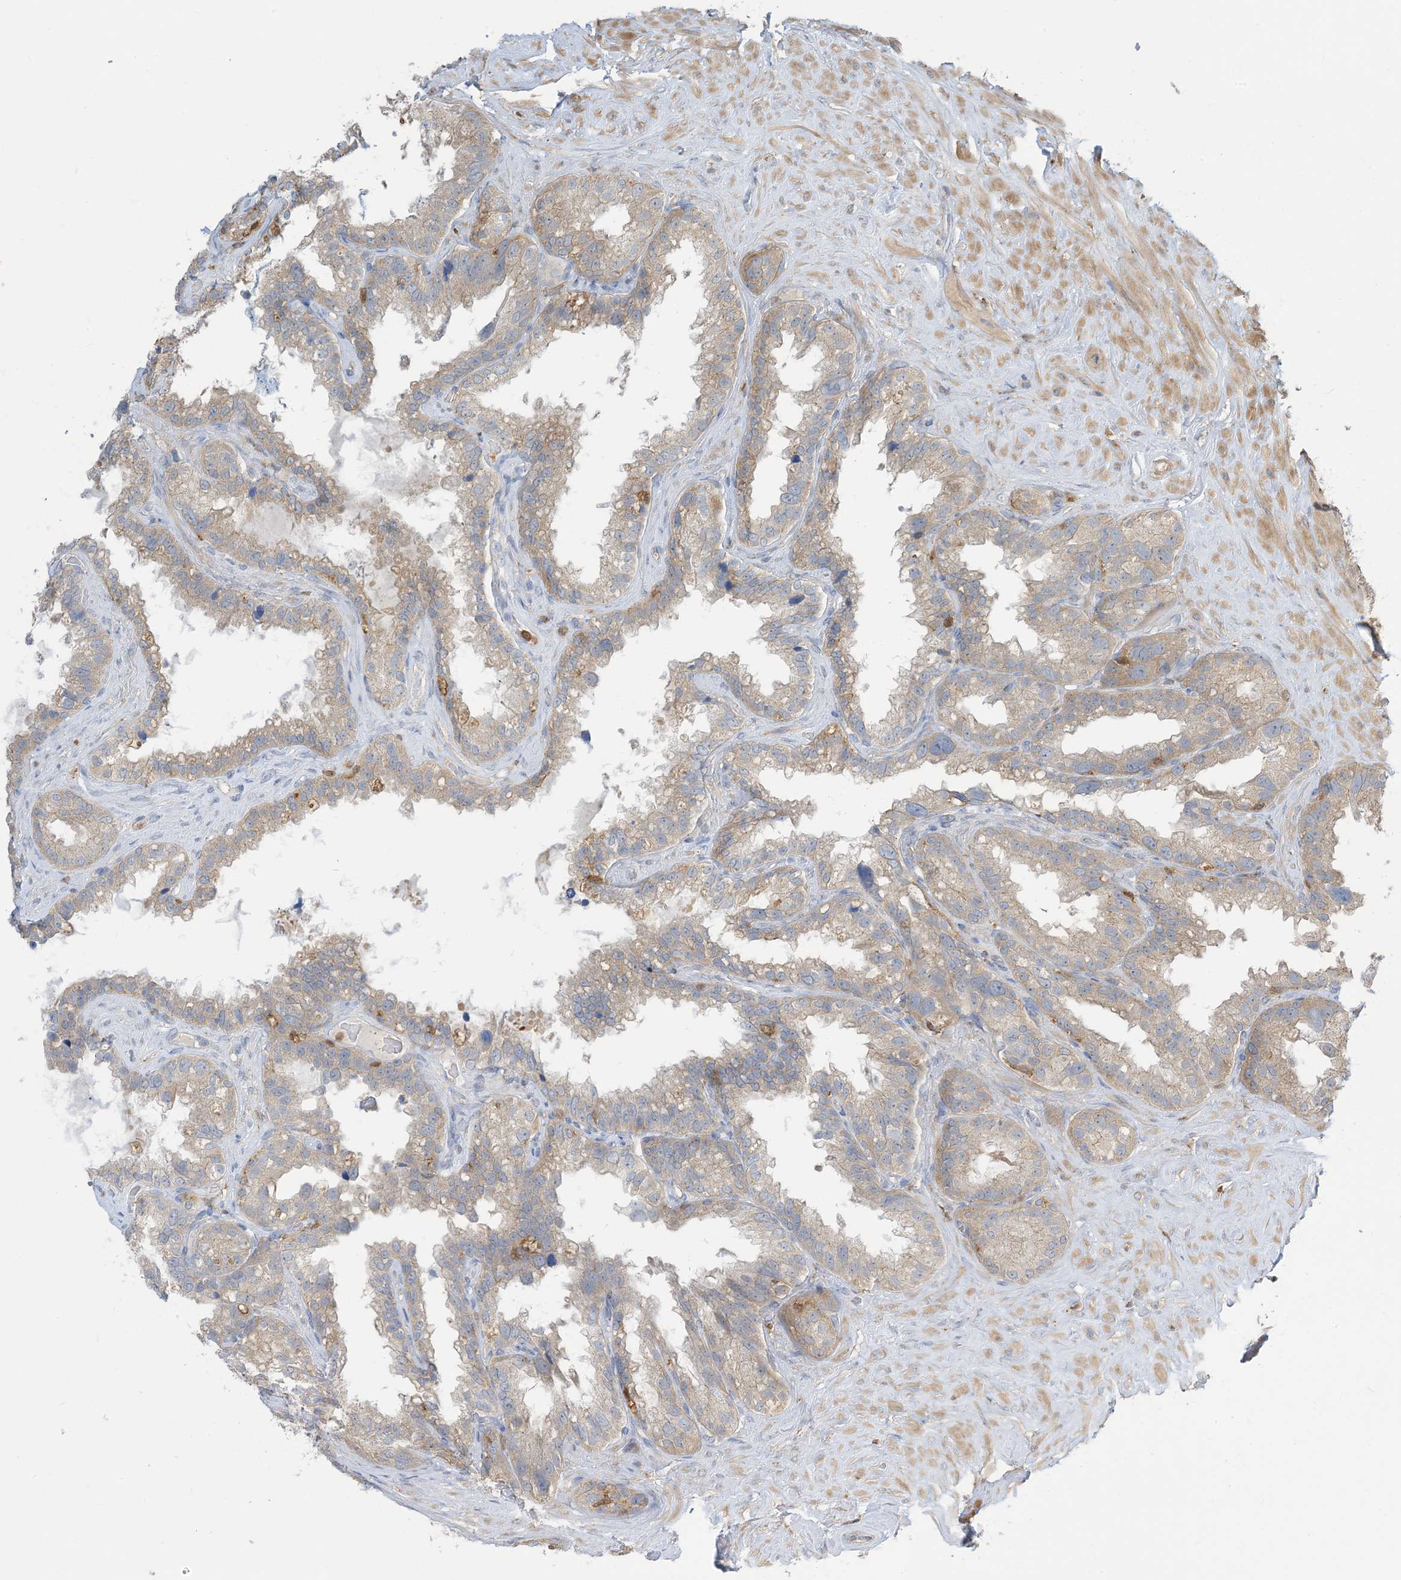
{"staining": {"intensity": "weak", "quantity": "25%-75%", "location": "cytoplasmic/membranous"}, "tissue": "seminal vesicle", "cell_type": "Glandular cells", "image_type": "normal", "snomed": [{"axis": "morphology", "description": "Normal tissue, NOS"}, {"axis": "topography", "description": "Seminal veicle"}], "caption": "Immunohistochemistry image of normal seminal vesicle stained for a protein (brown), which displays low levels of weak cytoplasmic/membranous positivity in approximately 25%-75% of glandular cells.", "gene": "NAGK", "patient": {"sex": "male", "age": 80}}